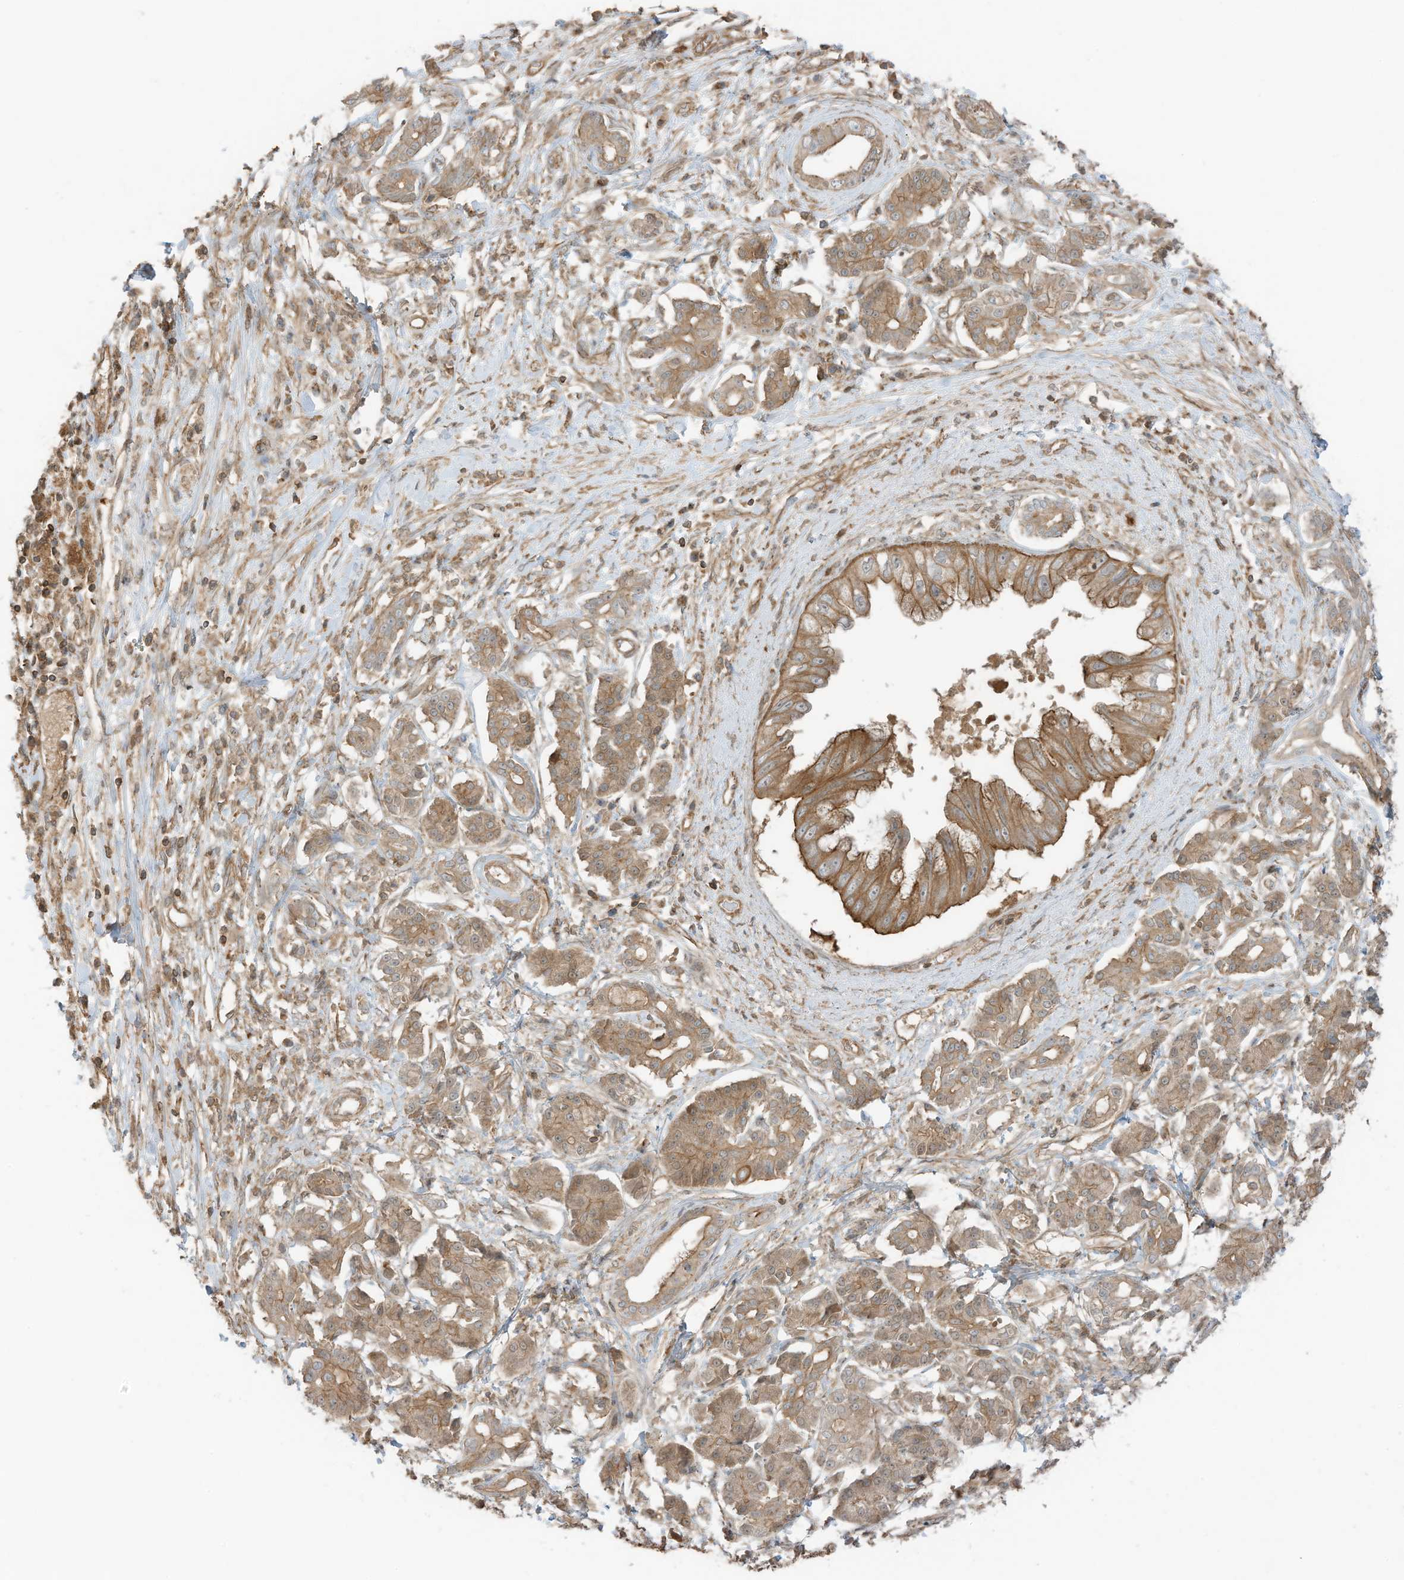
{"staining": {"intensity": "moderate", "quantity": "25%-75%", "location": "cytoplasmic/membranous"}, "tissue": "pancreatic cancer", "cell_type": "Tumor cells", "image_type": "cancer", "snomed": [{"axis": "morphology", "description": "Adenocarcinoma, NOS"}, {"axis": "topography", "description": "Pancreas"}], "caption": "Immunohistochemical staining of pancreatic adenocarcinoma demonstrates medium levels of moderate cytoplasmic/membranous expression in about 25%-75% of tumor cells.", "gene": "SLC25A12", "patient": {"sex": "female", "age": 56}}